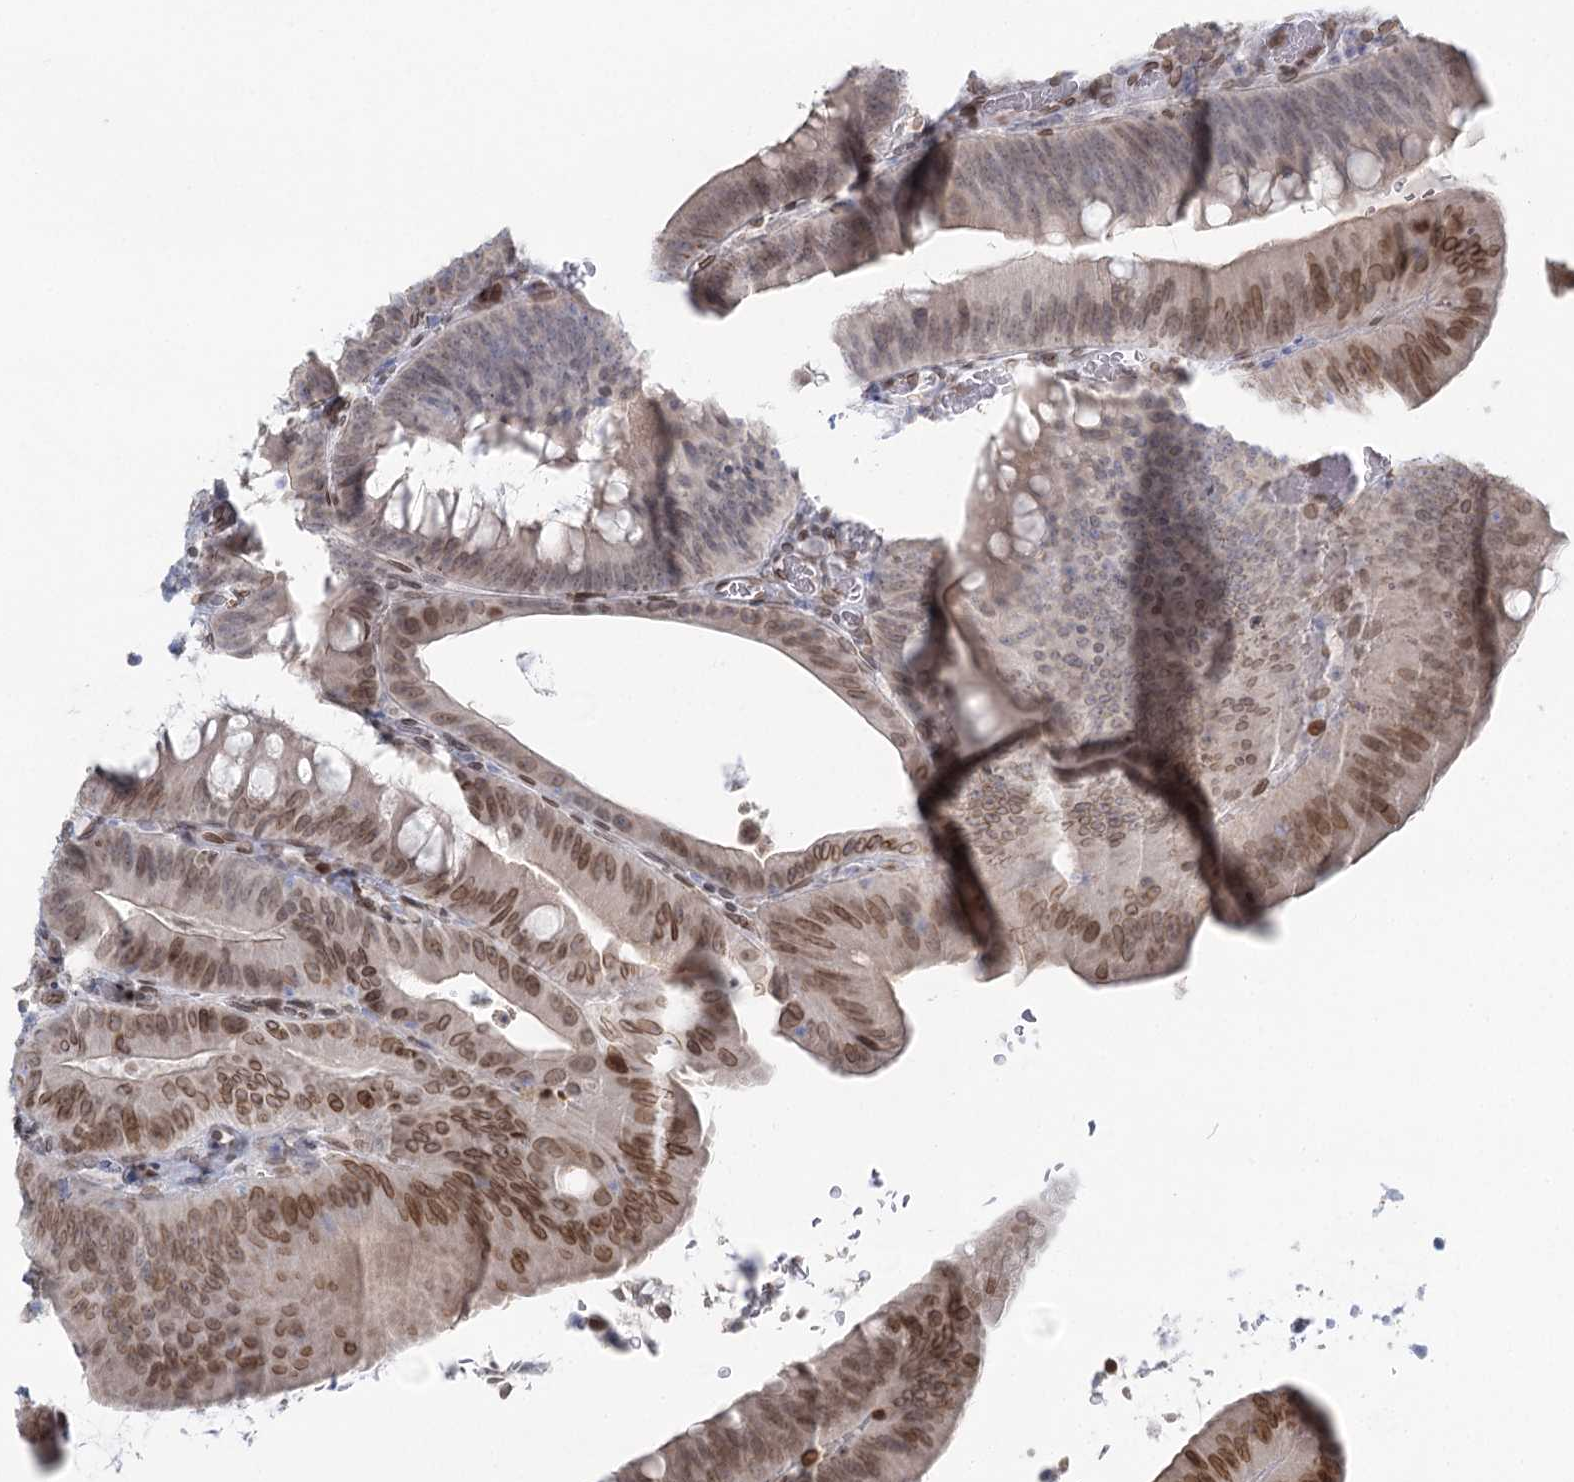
{"staining": {"intensity": "moderate", "quantity": ">75%", "location": "nuclear"}, "tissue": "colorectal cancer", "cell_type": "Tumor cells", "image_type": "cancer", "snomed": [{"axis": "morphology", "description": "Normal tissue, NOS"}, {"axis": "topography", "description": "Colon"}], "caption": "Protein staining displays moderate nuclear expression in about >75% of tumor cells in colorectal cancer. Nuclei are stained in blue.", "gene": "VWA5A", "patient": {"sex": "female", "age": 82}}